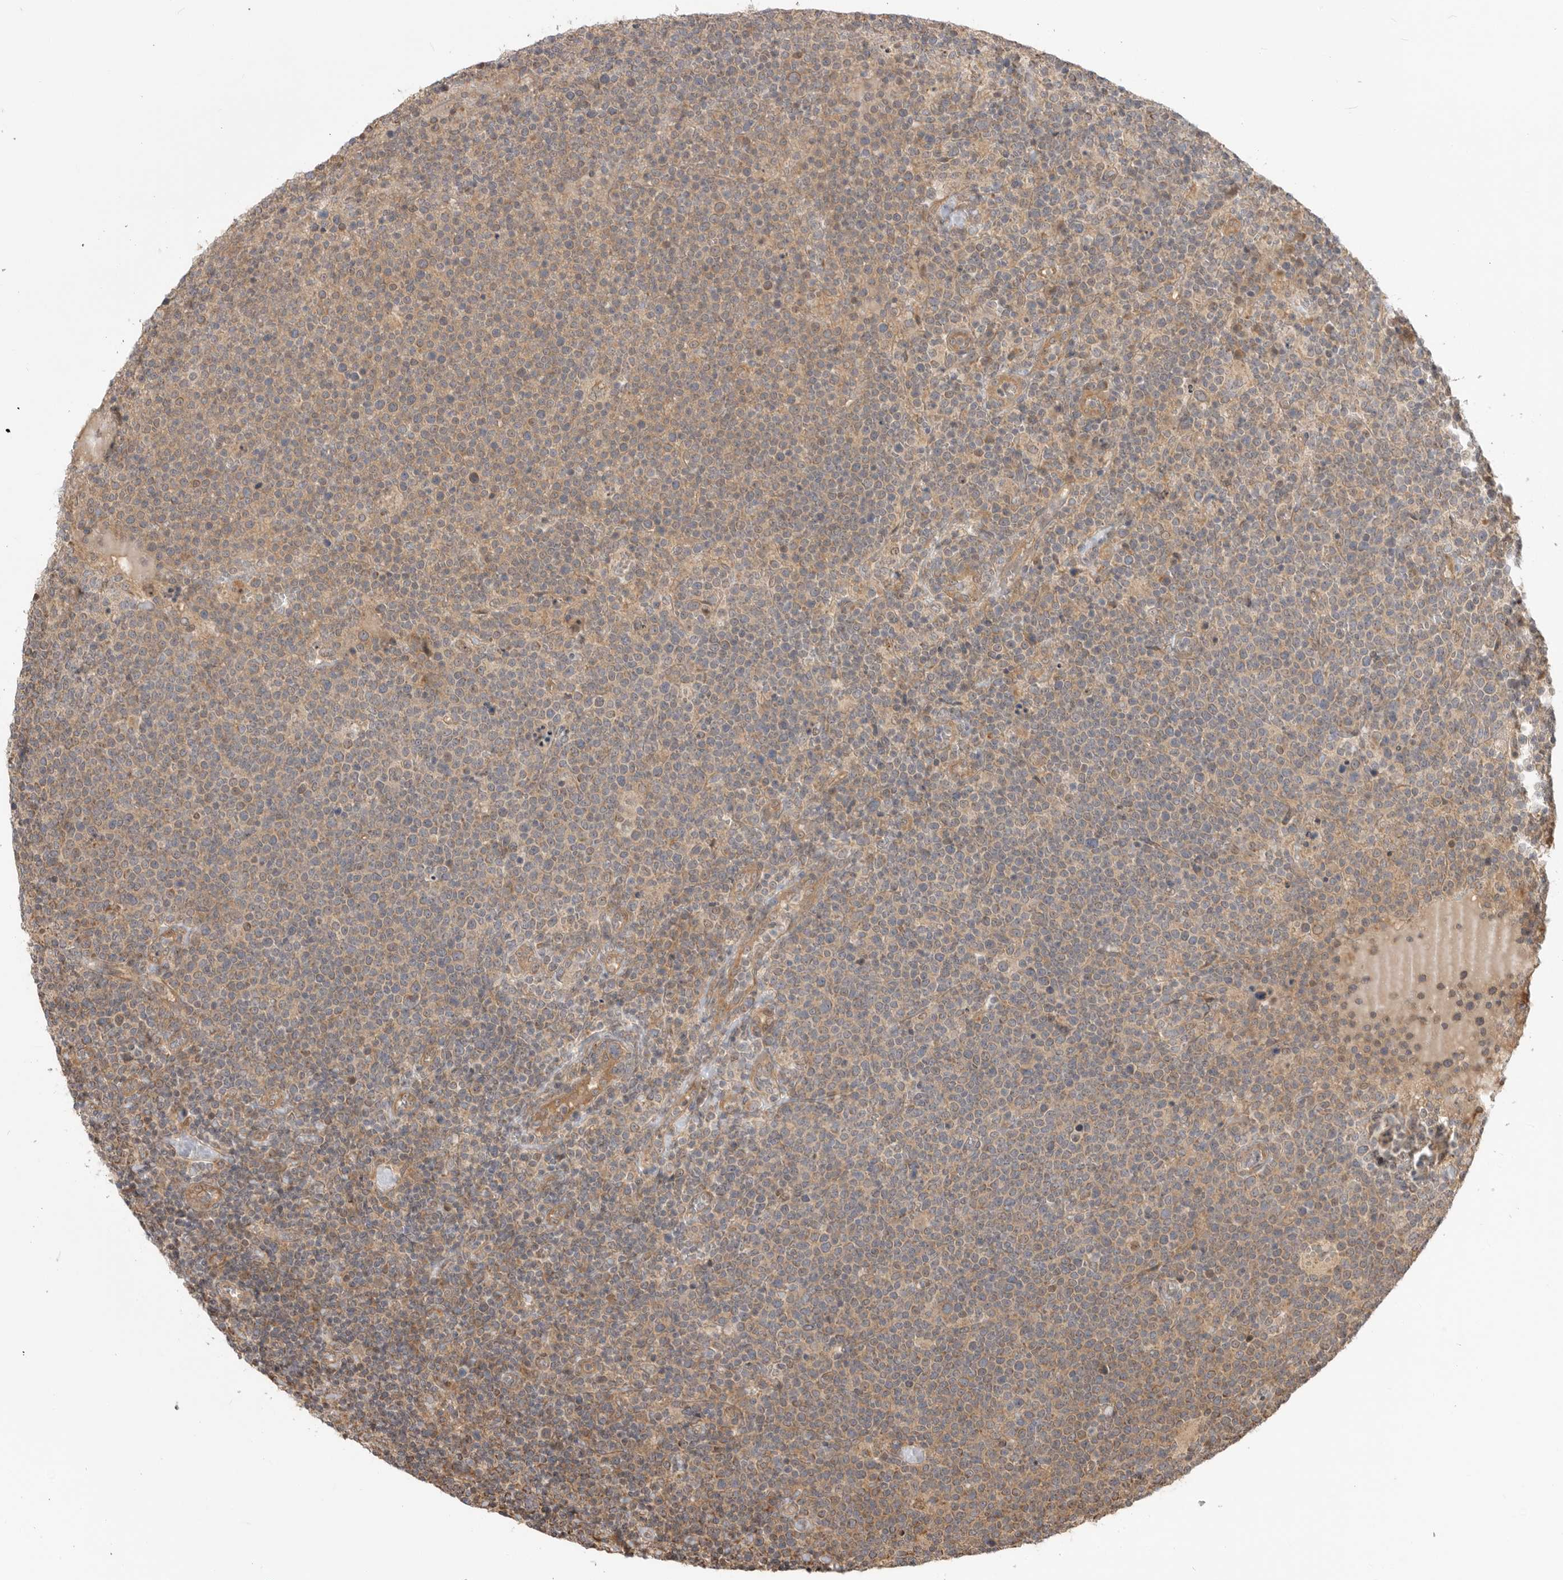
{"staining": {"intensity": "weak", "quantity": "25%-75%", "location": "cytoplasmic/membranous"}, "tissue": "lymphoma", "cell_type": "Tumor cells", "image_type": "cancer", "snomed": [{"axis": "morphology", "description": "Malignant lymphoma, non-Hodgkin's type, High grade"}, {"axis": "topography", "description": "Lymph node"}], "caption": "Immunohistochemical staining of human malignant lymphoma, non-Hodgkin's type (high-grade) displays low levels of weak cytoplasmic/membranous protein staining in approximately 25%-75% of tumor cells.", "gene": "DPH7", "patient": {"sex": "male", "age": 61}}